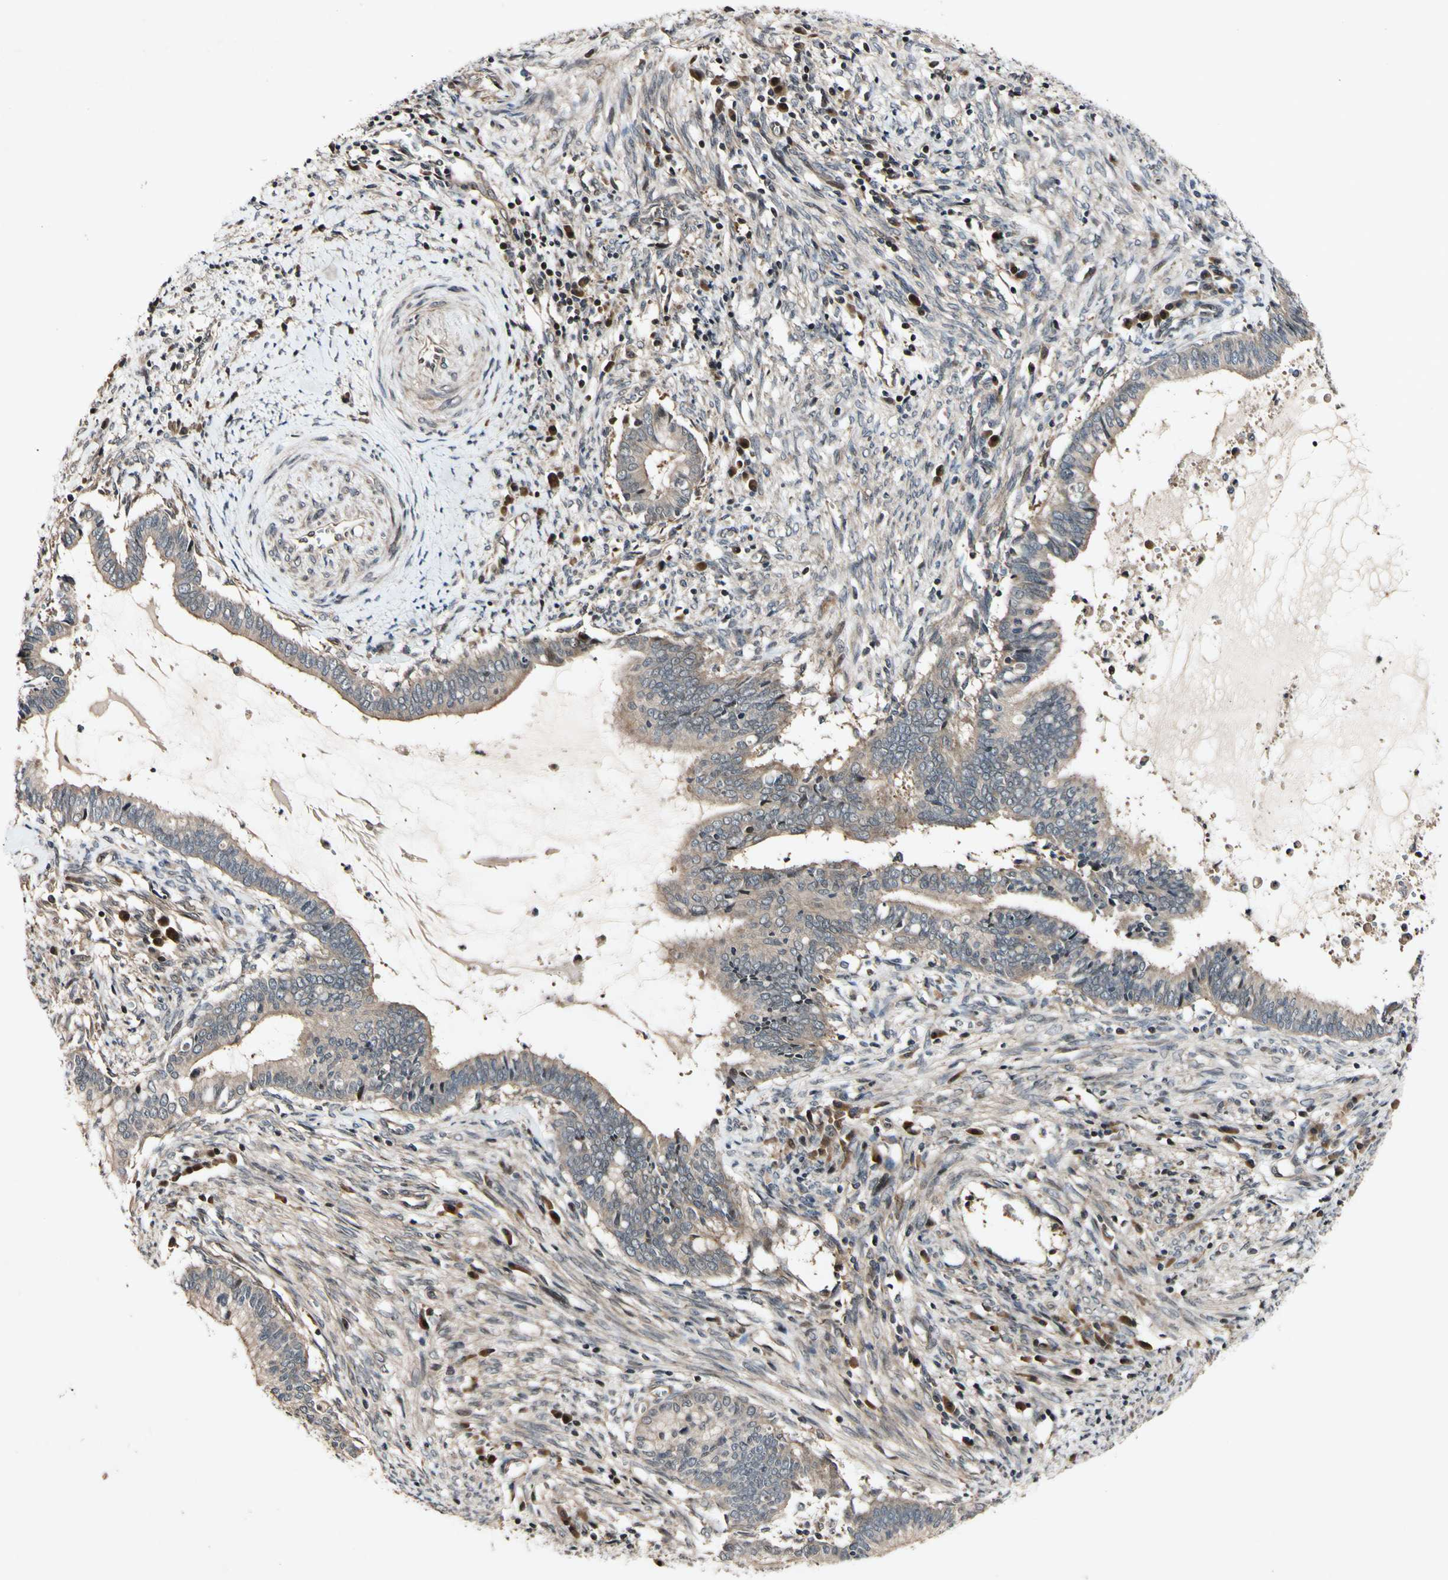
{"staining": {"intensity": "moderate", "quantity": ">75%", "location": "cytoplasmic/membranous"}, "tissue": "cervical cancer", "cell_type": "Tumor cells", "image_type": "cancer", "snomed": [{"axis": "morphology", "description": "Adenocarcinoma, NOS"}, {"axis": "topography", "description": "Cervix"}], "caption": "A brown stain highlights moderate cytoplasmic/membranous expression of a protein in cervical cancer tumor cells. The staining was performed using DAB (3,3'-diaminobenzidine), with brown indicating positive protein expression. Nuclei are stained blue with hematoxylin.", "gene": "CSNK1E", "patient": {"sex": "female", "age": 44}}